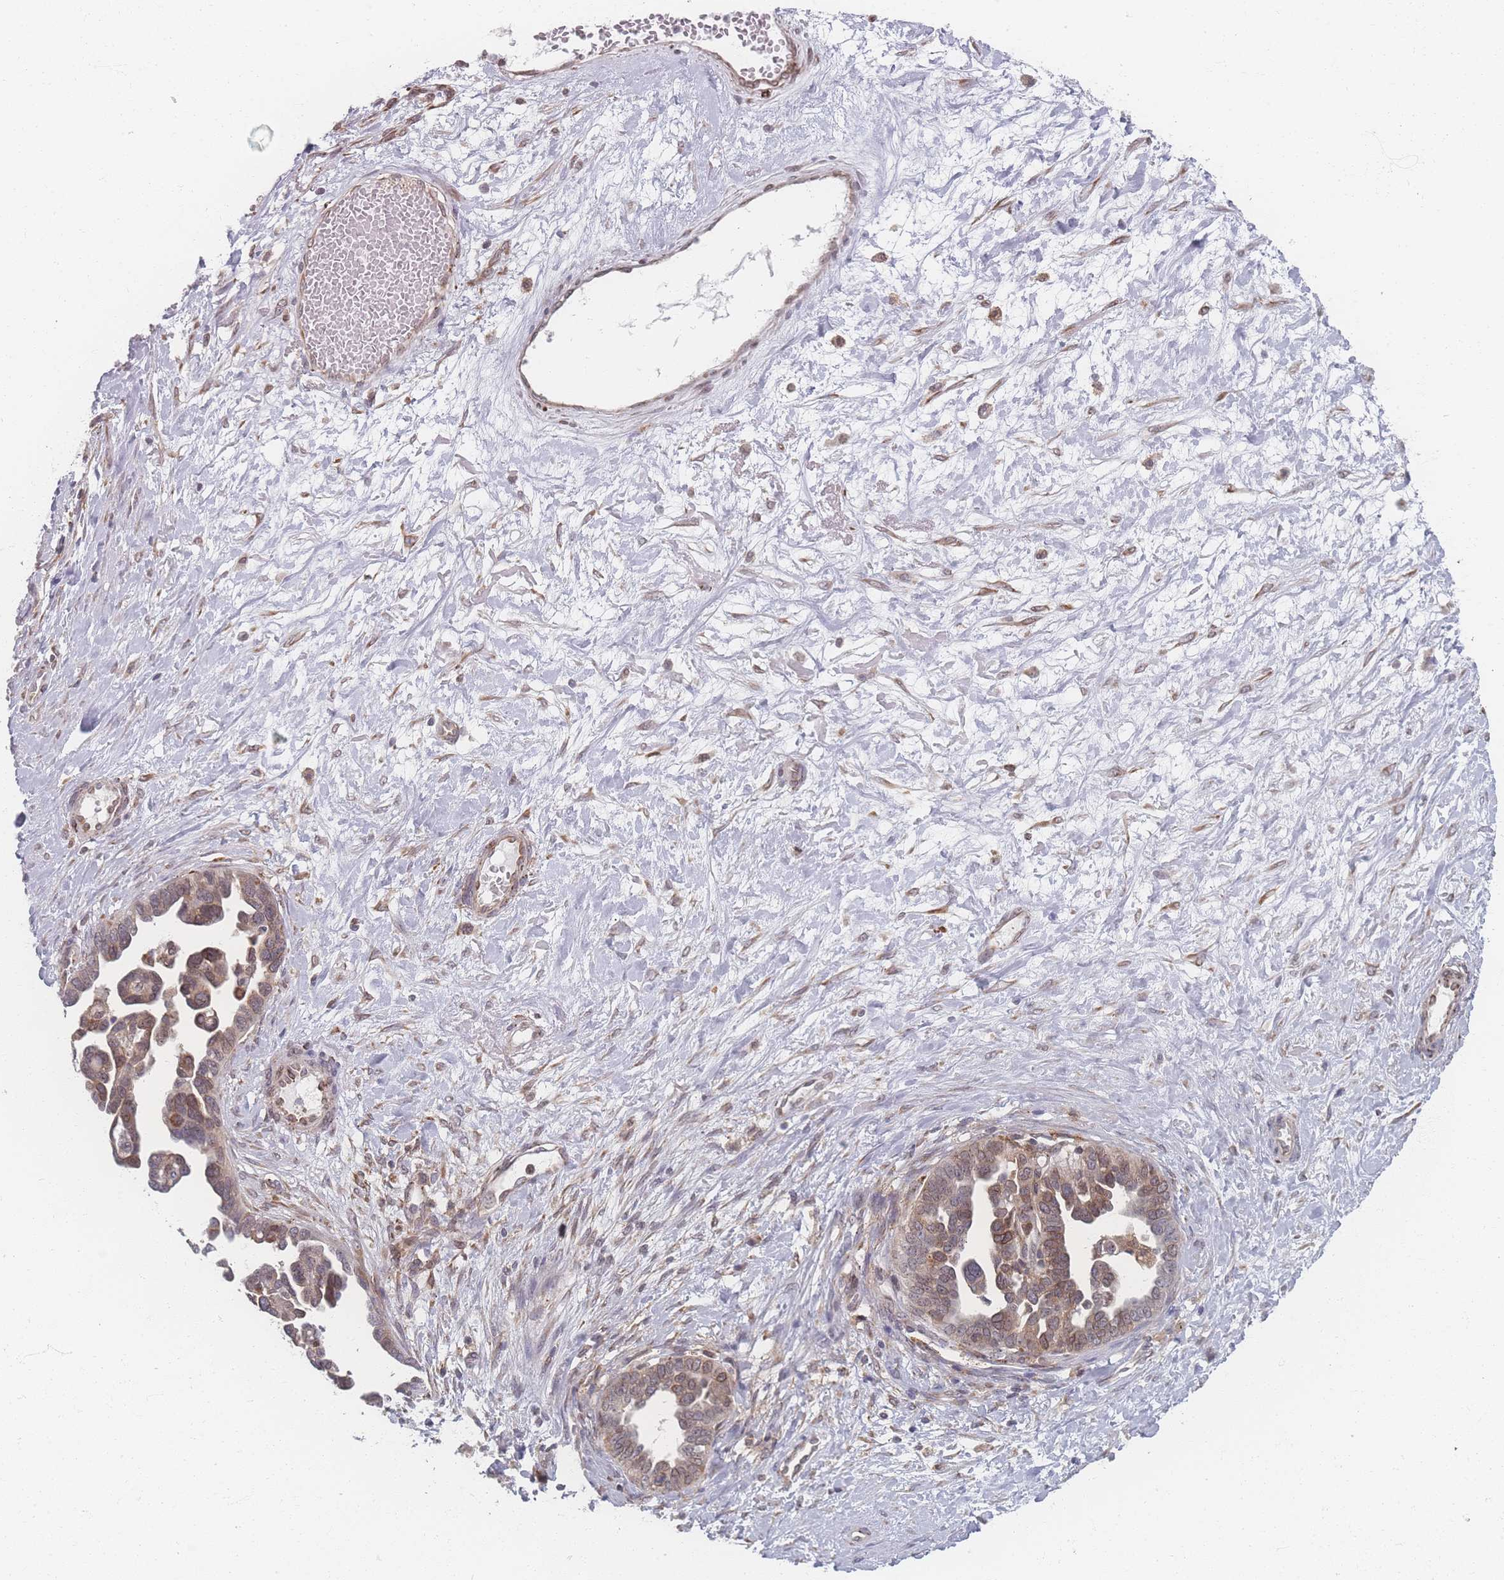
{"staining": {"intensity": "moderate", "quantity": "25%-75%", "location": "cytoplasmic/membranous,nuclear"}, "tissue": "ovarian cancer", "cell_type": "Tumor cells", "image_type": "cancer", "snomed": [{"axis": "morphology", "description": "Cystadenocarcinoma, serous, NOS"}, {"axis": "topography", "description": "Ovary"}], "caption": "Serous cystadenocarcinoma (ovarian) stained for a protein demonstrates moderate cytoplasmic/membranous and nuclear positivity in tumor cells.", "gene": "ZC3H13", "patient": {"sex": "female", "age": 54}}